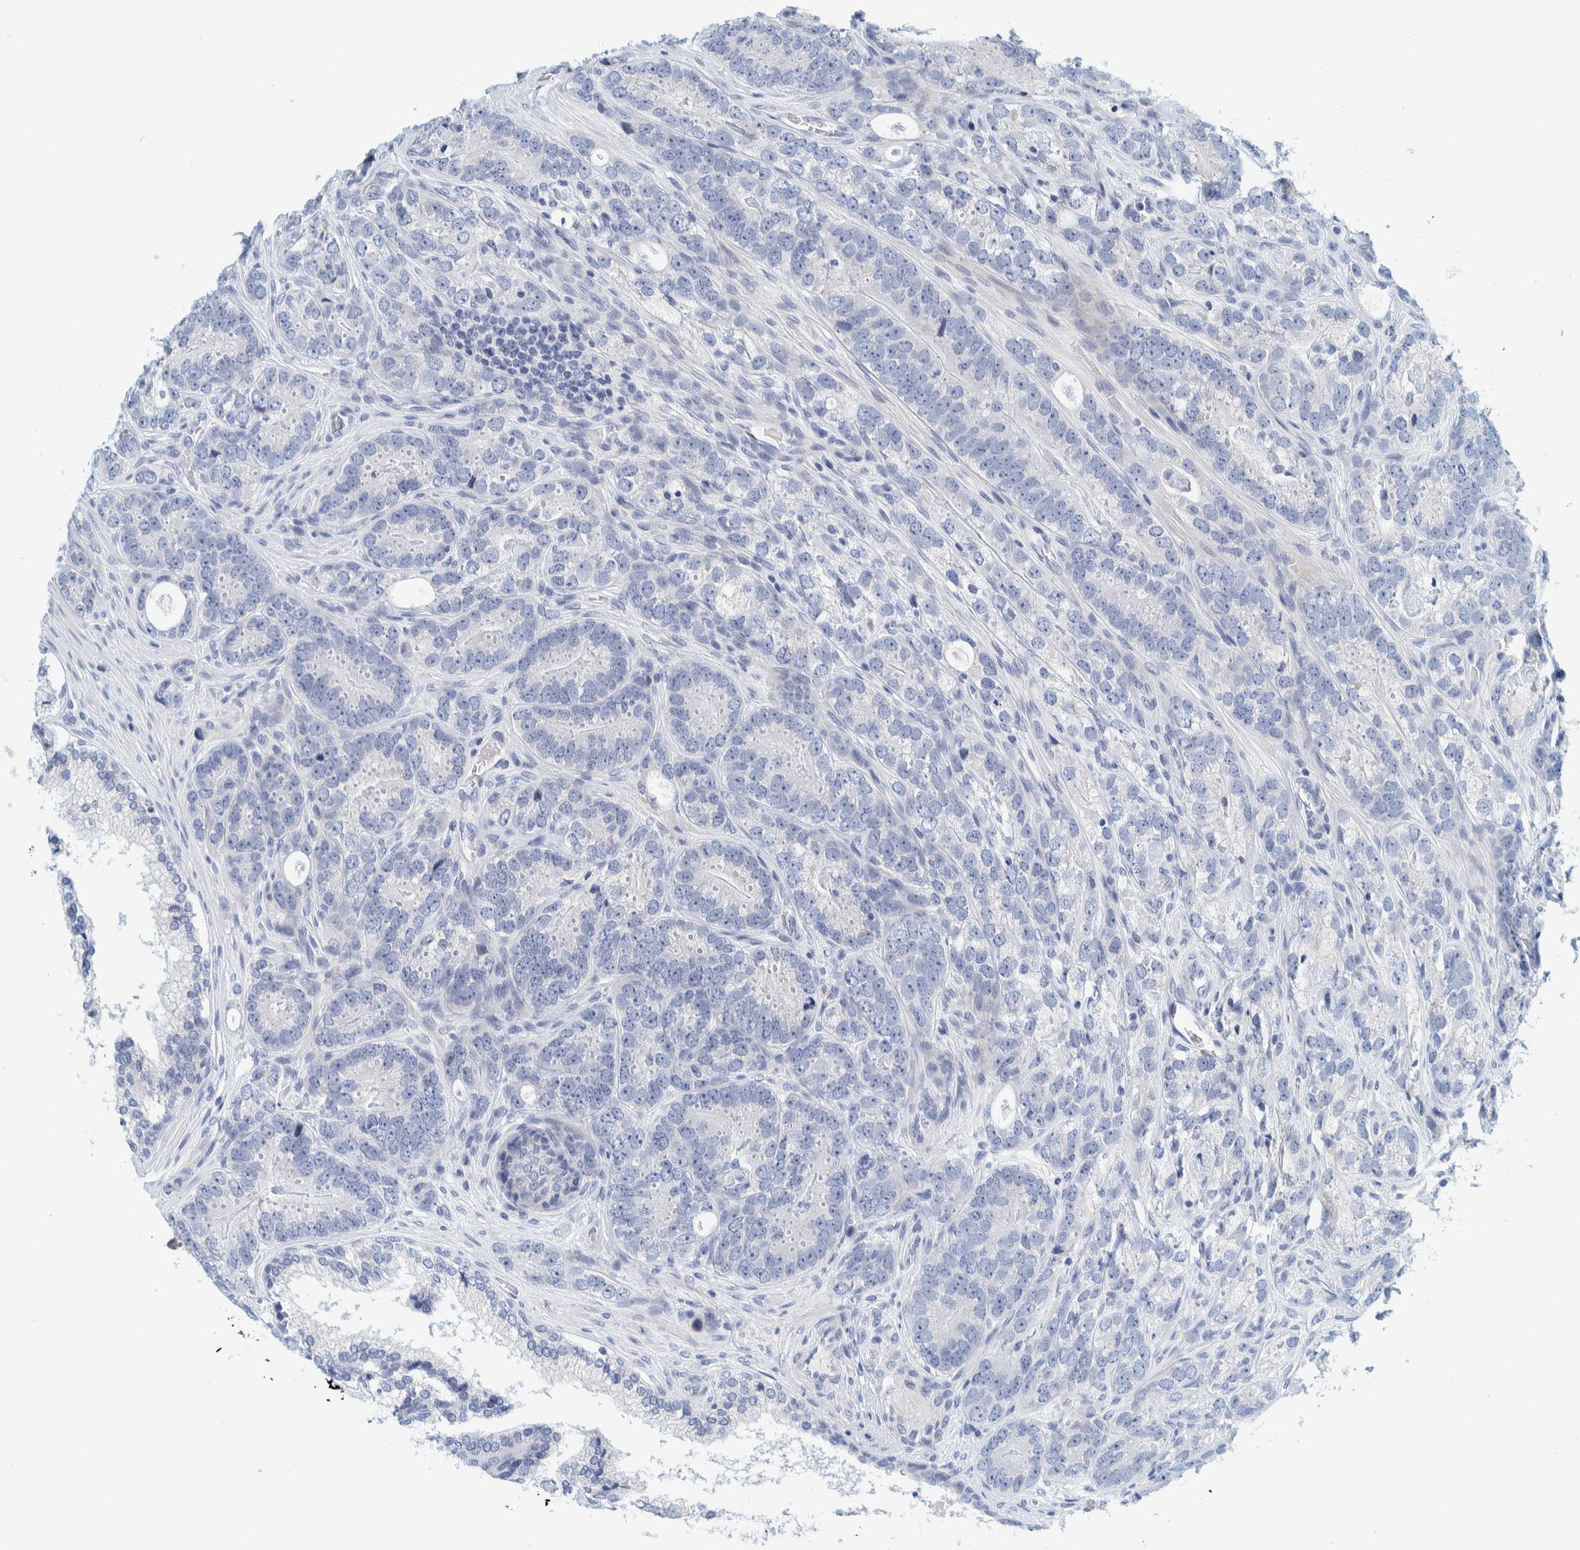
{"staining": {"intensity": "negative", "quantity": "none", "location": "none"}, "tissue": "prostate cancer", "cell_type": "Tumor cells", "image_type": "cancer", "snomed": [{"axis": "morphology", "description": "Adenocarcinoma, High grade"}, {"axis": "topography", "description": "Prostate"}], "caption": "This is an immunohistochemistry (IHC) photomicrograph of prostate cancer (adenocarcinoma (high-grade)). There is no expression in tumor cells.", "gene": "MOG", "patient": {"sex": "male", "age": 56}}